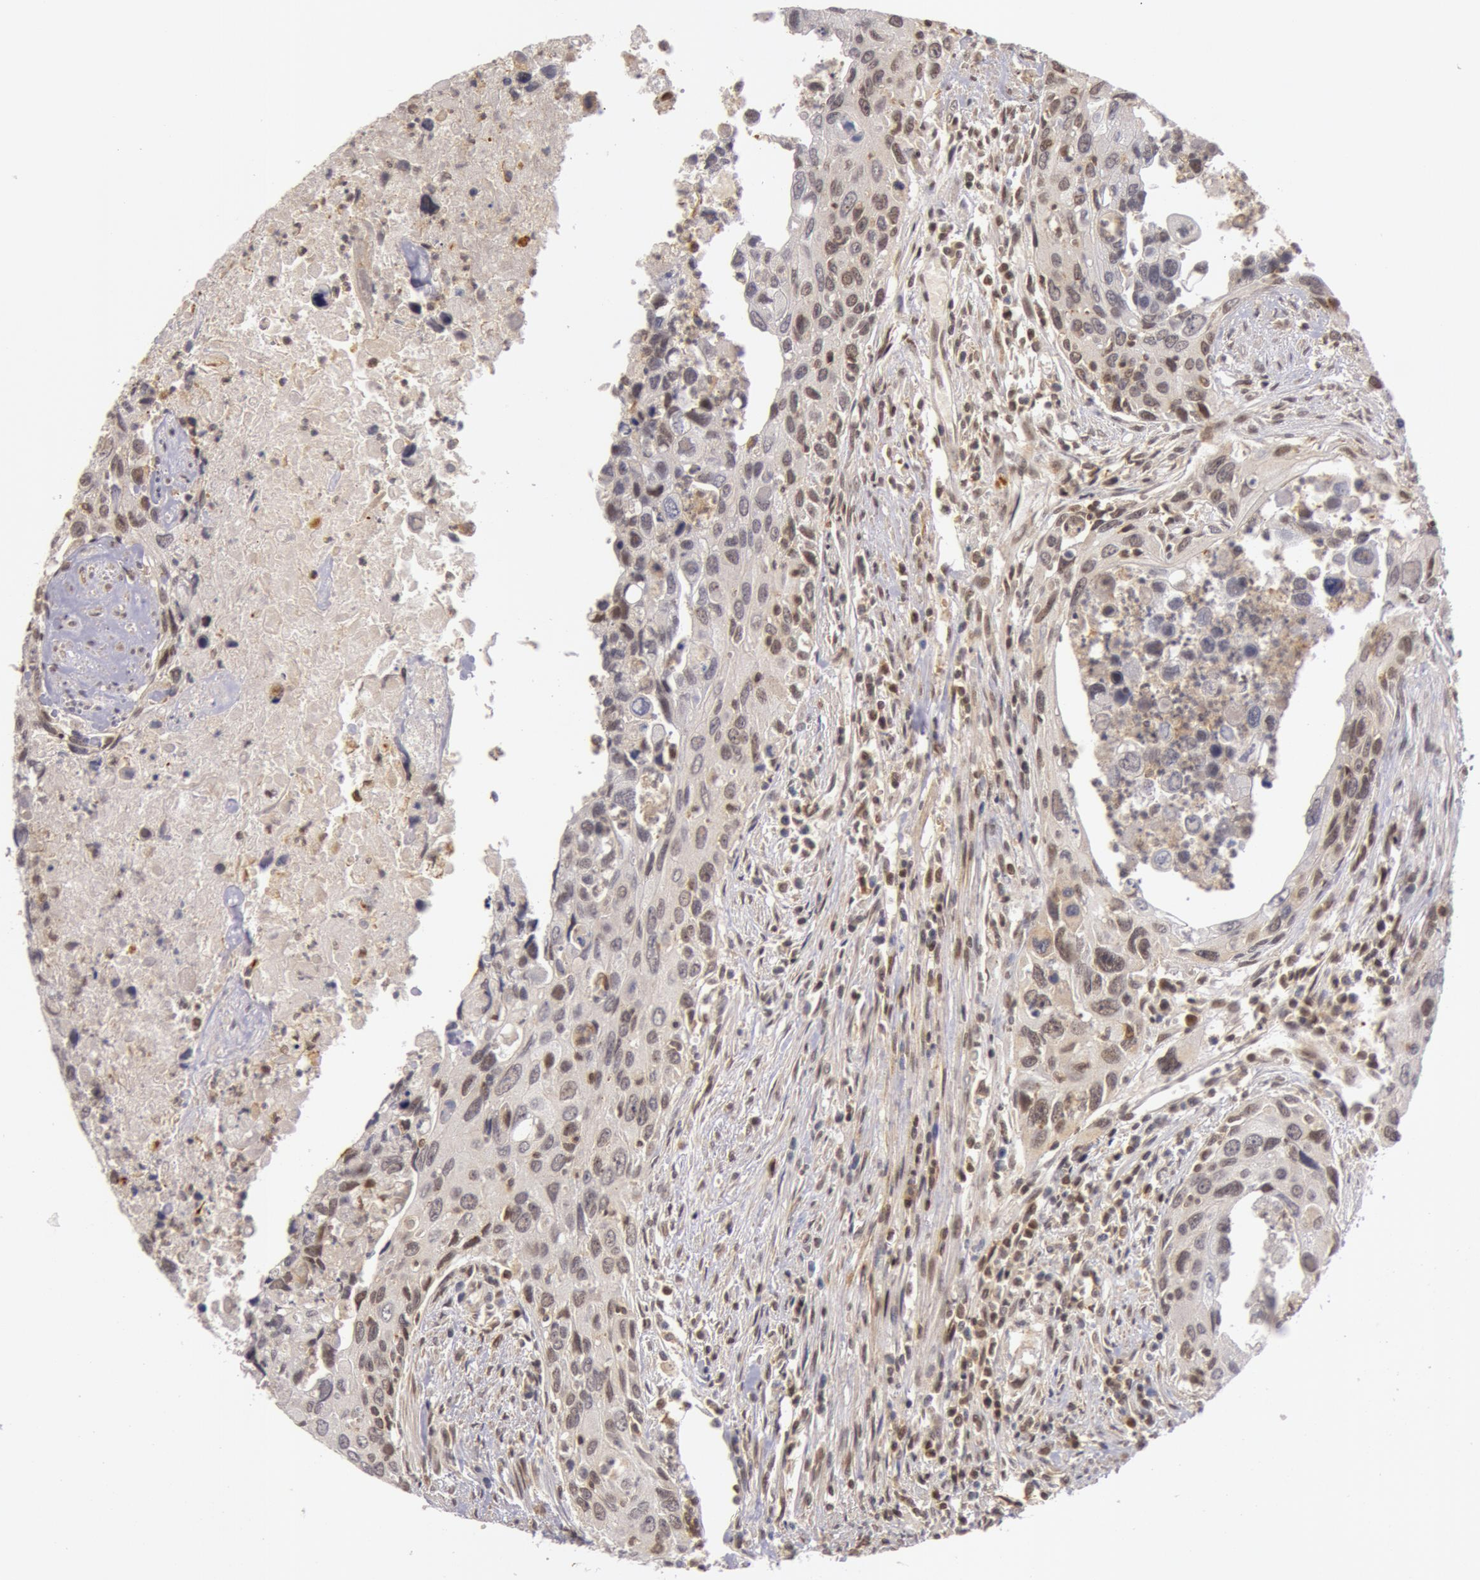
{"staining": {"intensity": "weak", "quantity": "<25%", "location": "nuclear"}, "tissue": "urothelial cancer", "cell_type": "Tumor cells", "image_type": "cancer", "snomed": [{"axis": "morphology", "description": "Urothelial carcinoma, High grade"}, {"axis": "topography", "description": "Urinary bladder"}], "caption": "The immunohistochemistry (IHC) histopathology image has no significant positivity in tumor cells of urothelial cancer tissue.", "gene": "ZNF350", "patient": {"sex": "male", "age": 71}}